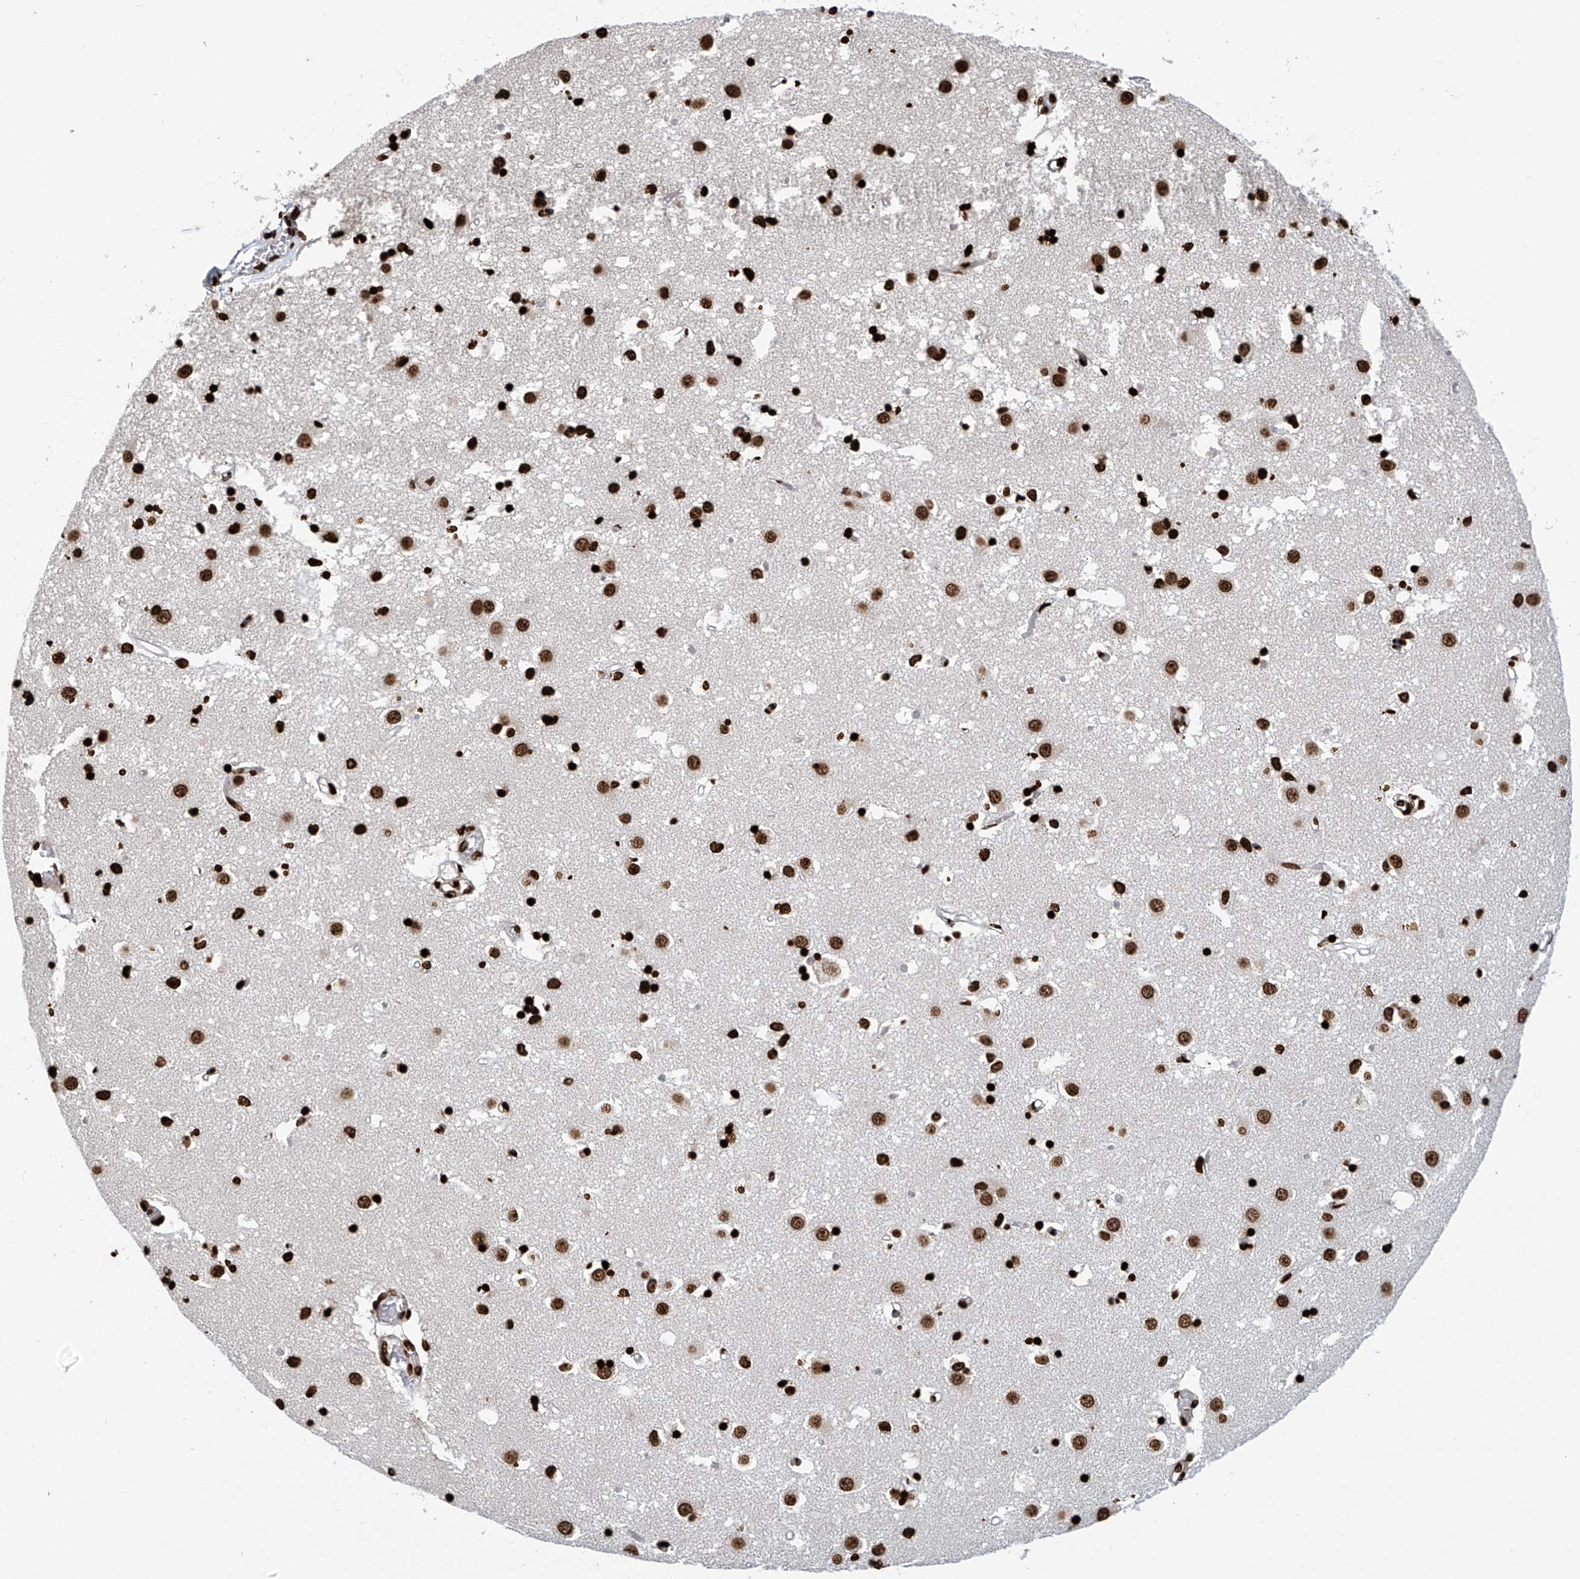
{"staining": {"intensity": "strong", "quantity": ">75%", "location": "nuclear"}, "tissue": "caudate", "cell_type": "Glial cells", "image_type": "normal", "snomed": [{"axis": "morphology", "description": "Normal tissue, NOS"}, {"axis": "topography", "description": "Lateral ventricle wall"}], "caption": "Immunohistochemistry (IHC) photomicrograph of normal caudate: caudate stained using immunohistochemistry demonstrates high levels of strong protein expression localized specifically in the nuclear of glial cells, appearing as a nuclear brown color.", "gene": "DPPA2", "patient": {"sex": "male", "age": 70}}